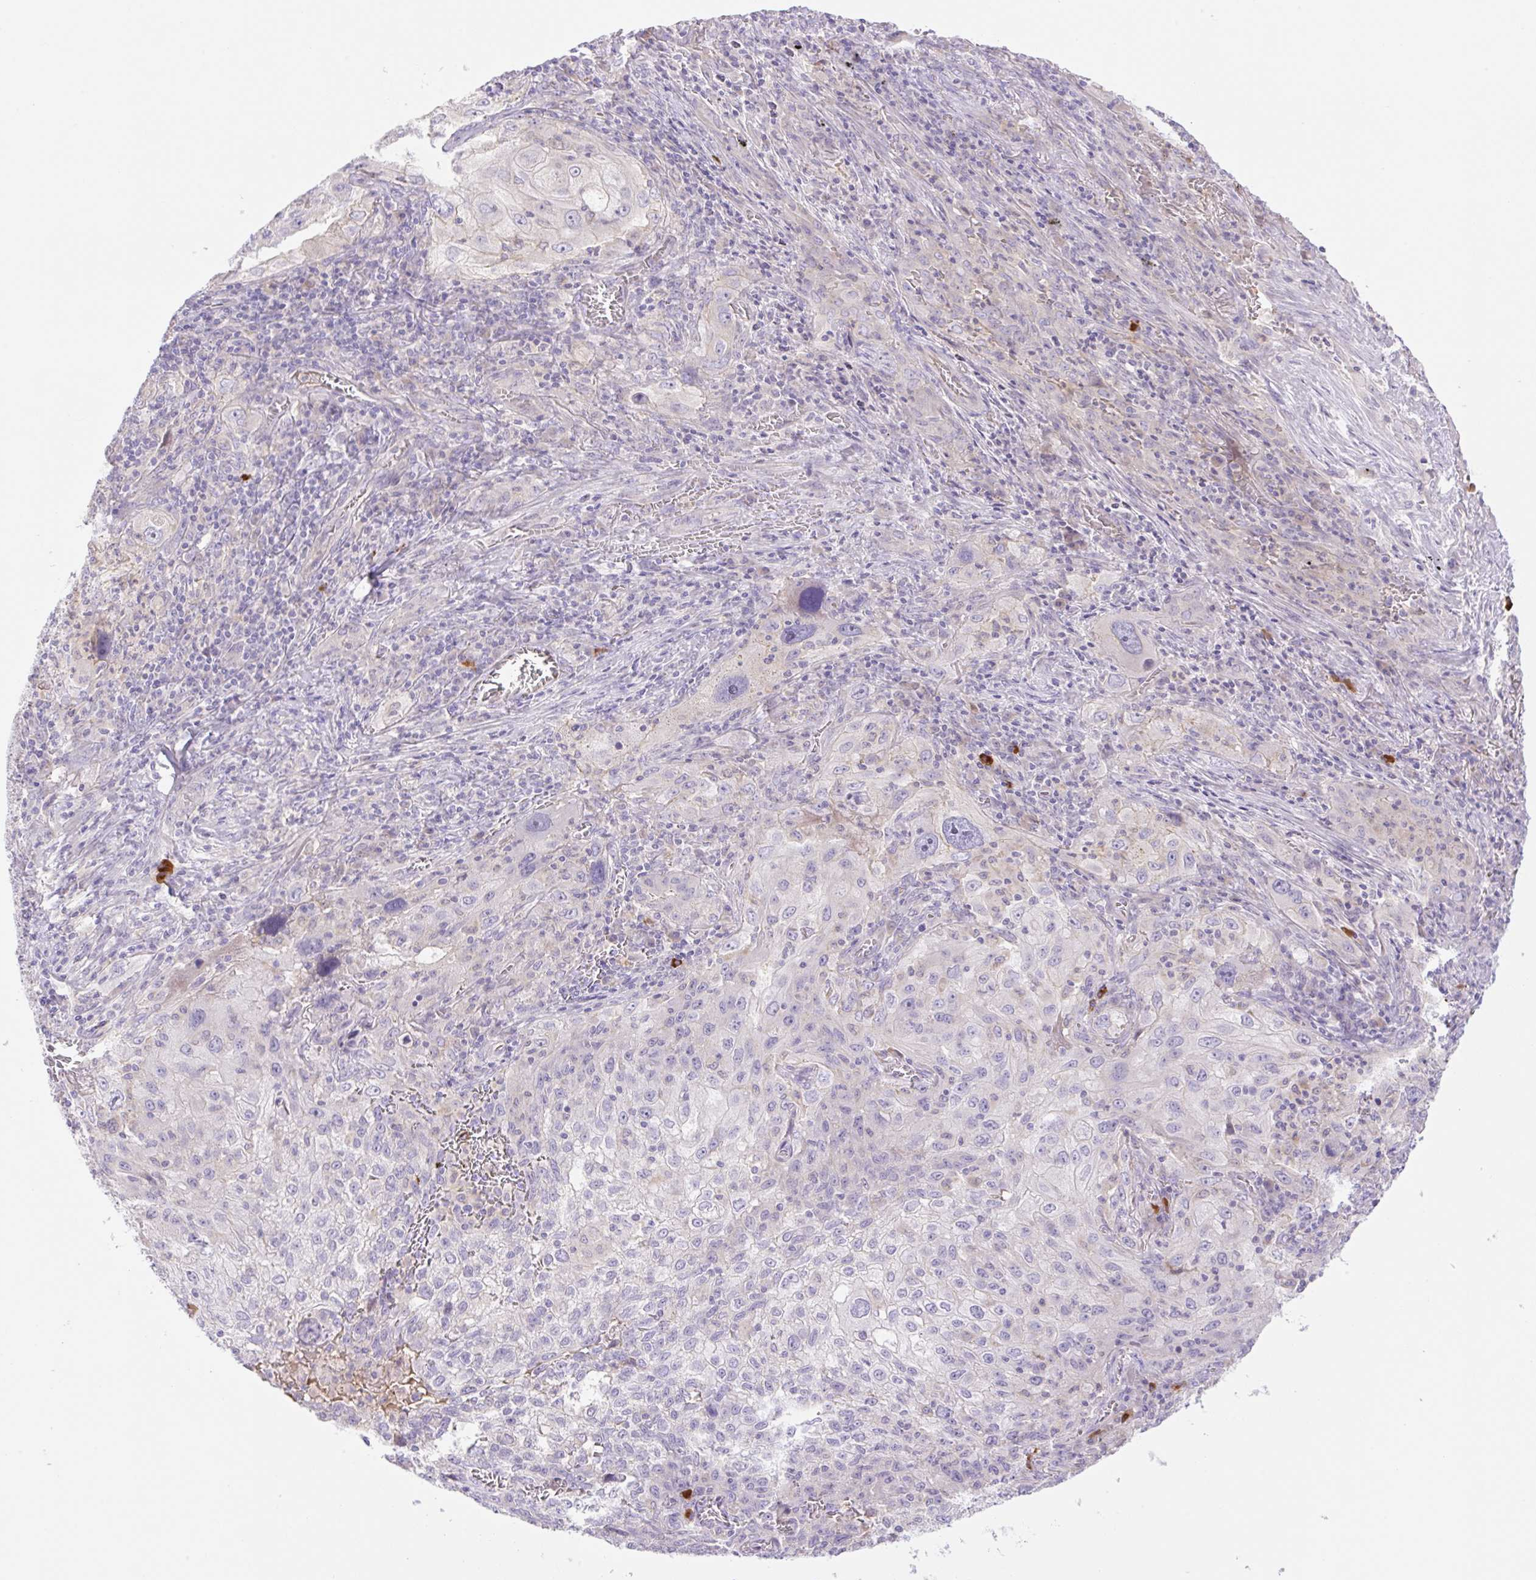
{"staining": {"intensity": "negative", "quantity": "none", "location": "none"}, "tissue": "lung cancer", "cell_type": "Tumor cells", "image_type": "cancer", "snomed": [{"axis": "morphology", "description": "Squamous cell carcinoma, NOS"}, {"axis": "topography", "description": "Lung"}], "caption": "The photomicrograph displays no significant positivity in tumor cells of squamous cell carcinoma (lung). The staining was performed using DAB to visualize the protein expression in brown, while the nuclei were stained in blue with hematoxylin (Magnification: 20x).", "gene": "DENND5A", "patient": {"sex": "female", "age": 69}}